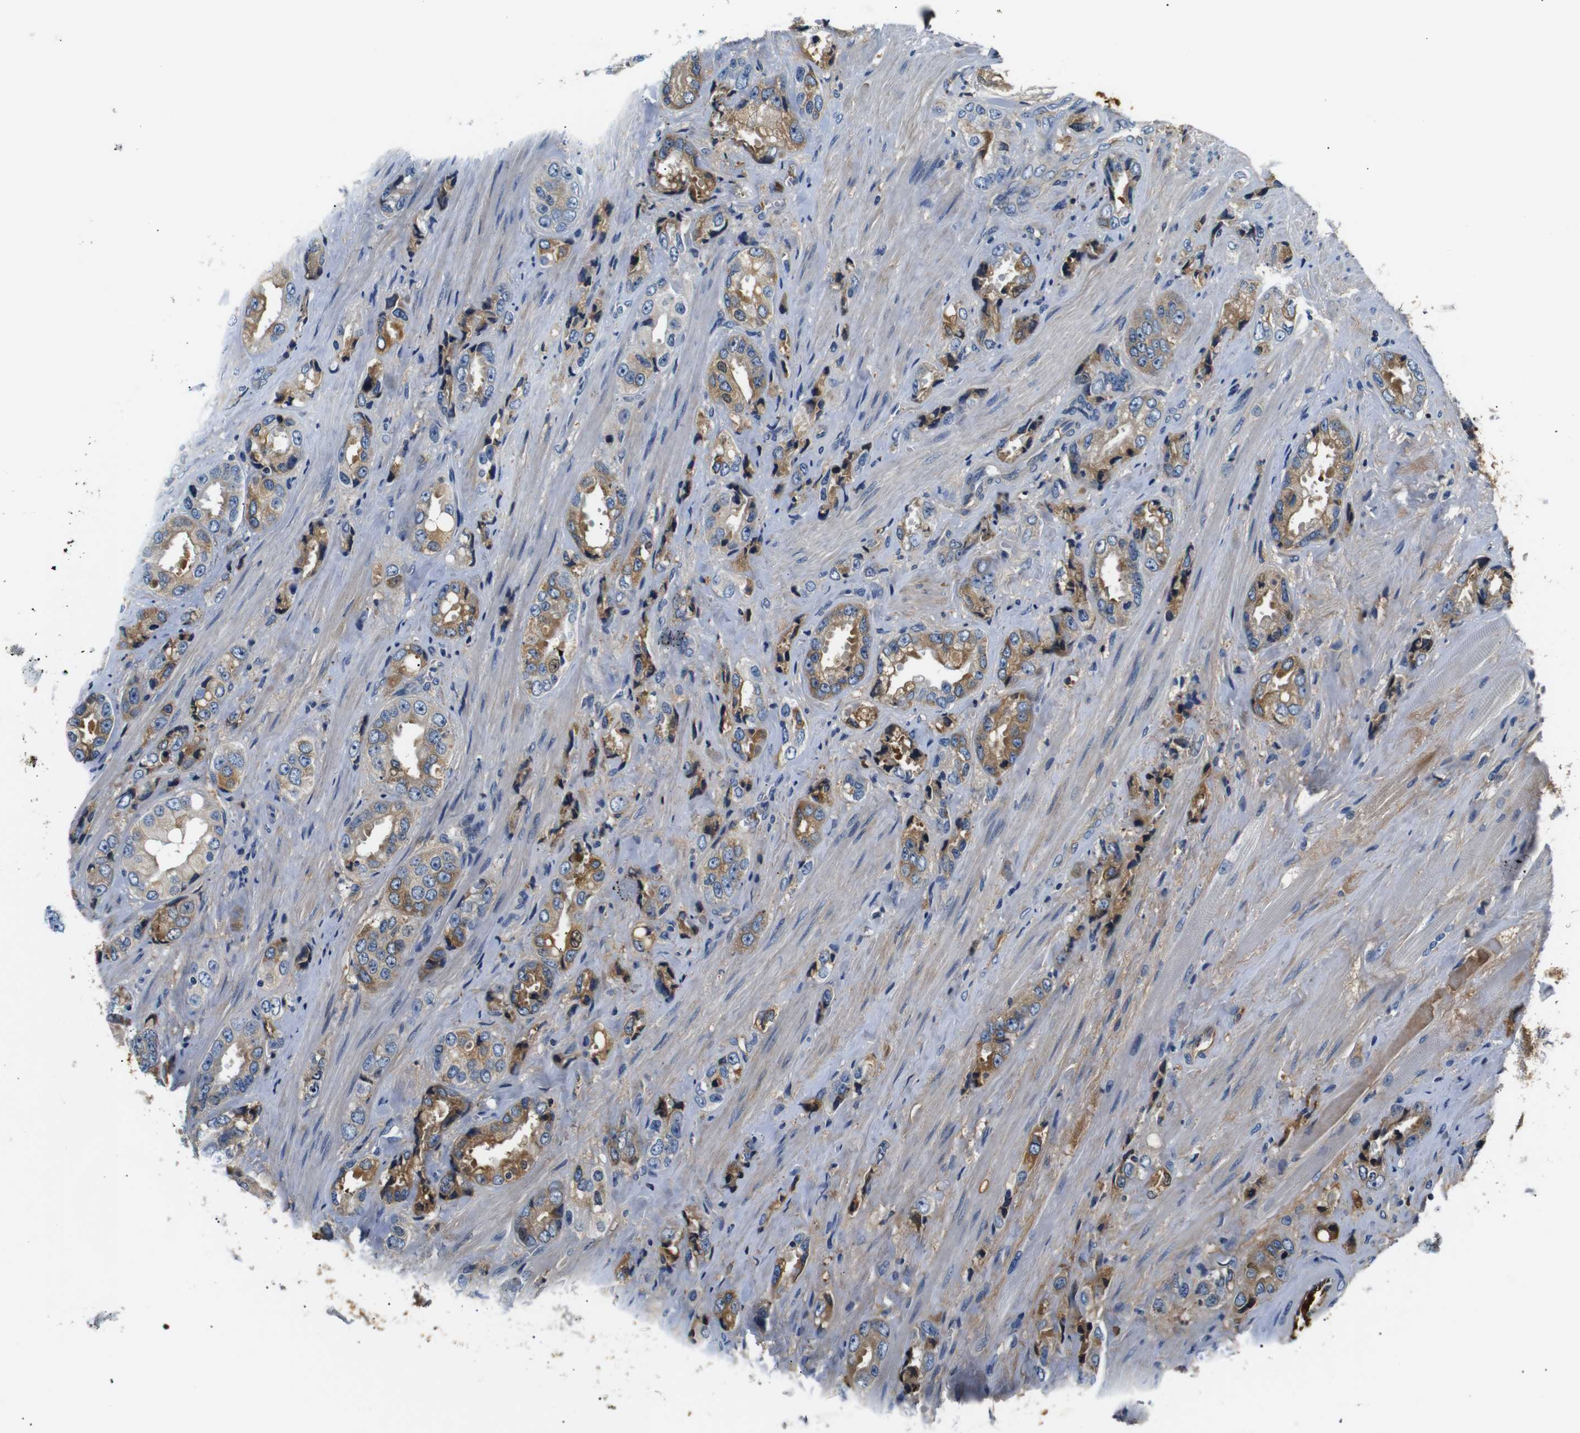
{"staining": {"intensity": "moderate", "quantity": "25%-75%", "location": "cytoplasmic/membranous"}, "tissue": "prostate cancer", "cell_type": "Tumor cells", "image_type": "cancer", "snomed": [{"axis": "morphology", "description": "Adenocarcinoma, High grade"}, {"axis": "topography", "description": "Prostate"}], "caption": "Immunohistochemical staining of human prostate high-grade adenocarcinoma reveals medium levels of moderate cytoplasmic/membranous staining in approximately 25%-75% of tumor cells.", "gene": "LHCGR", "patient": {"sex": "male", "age": 61}}